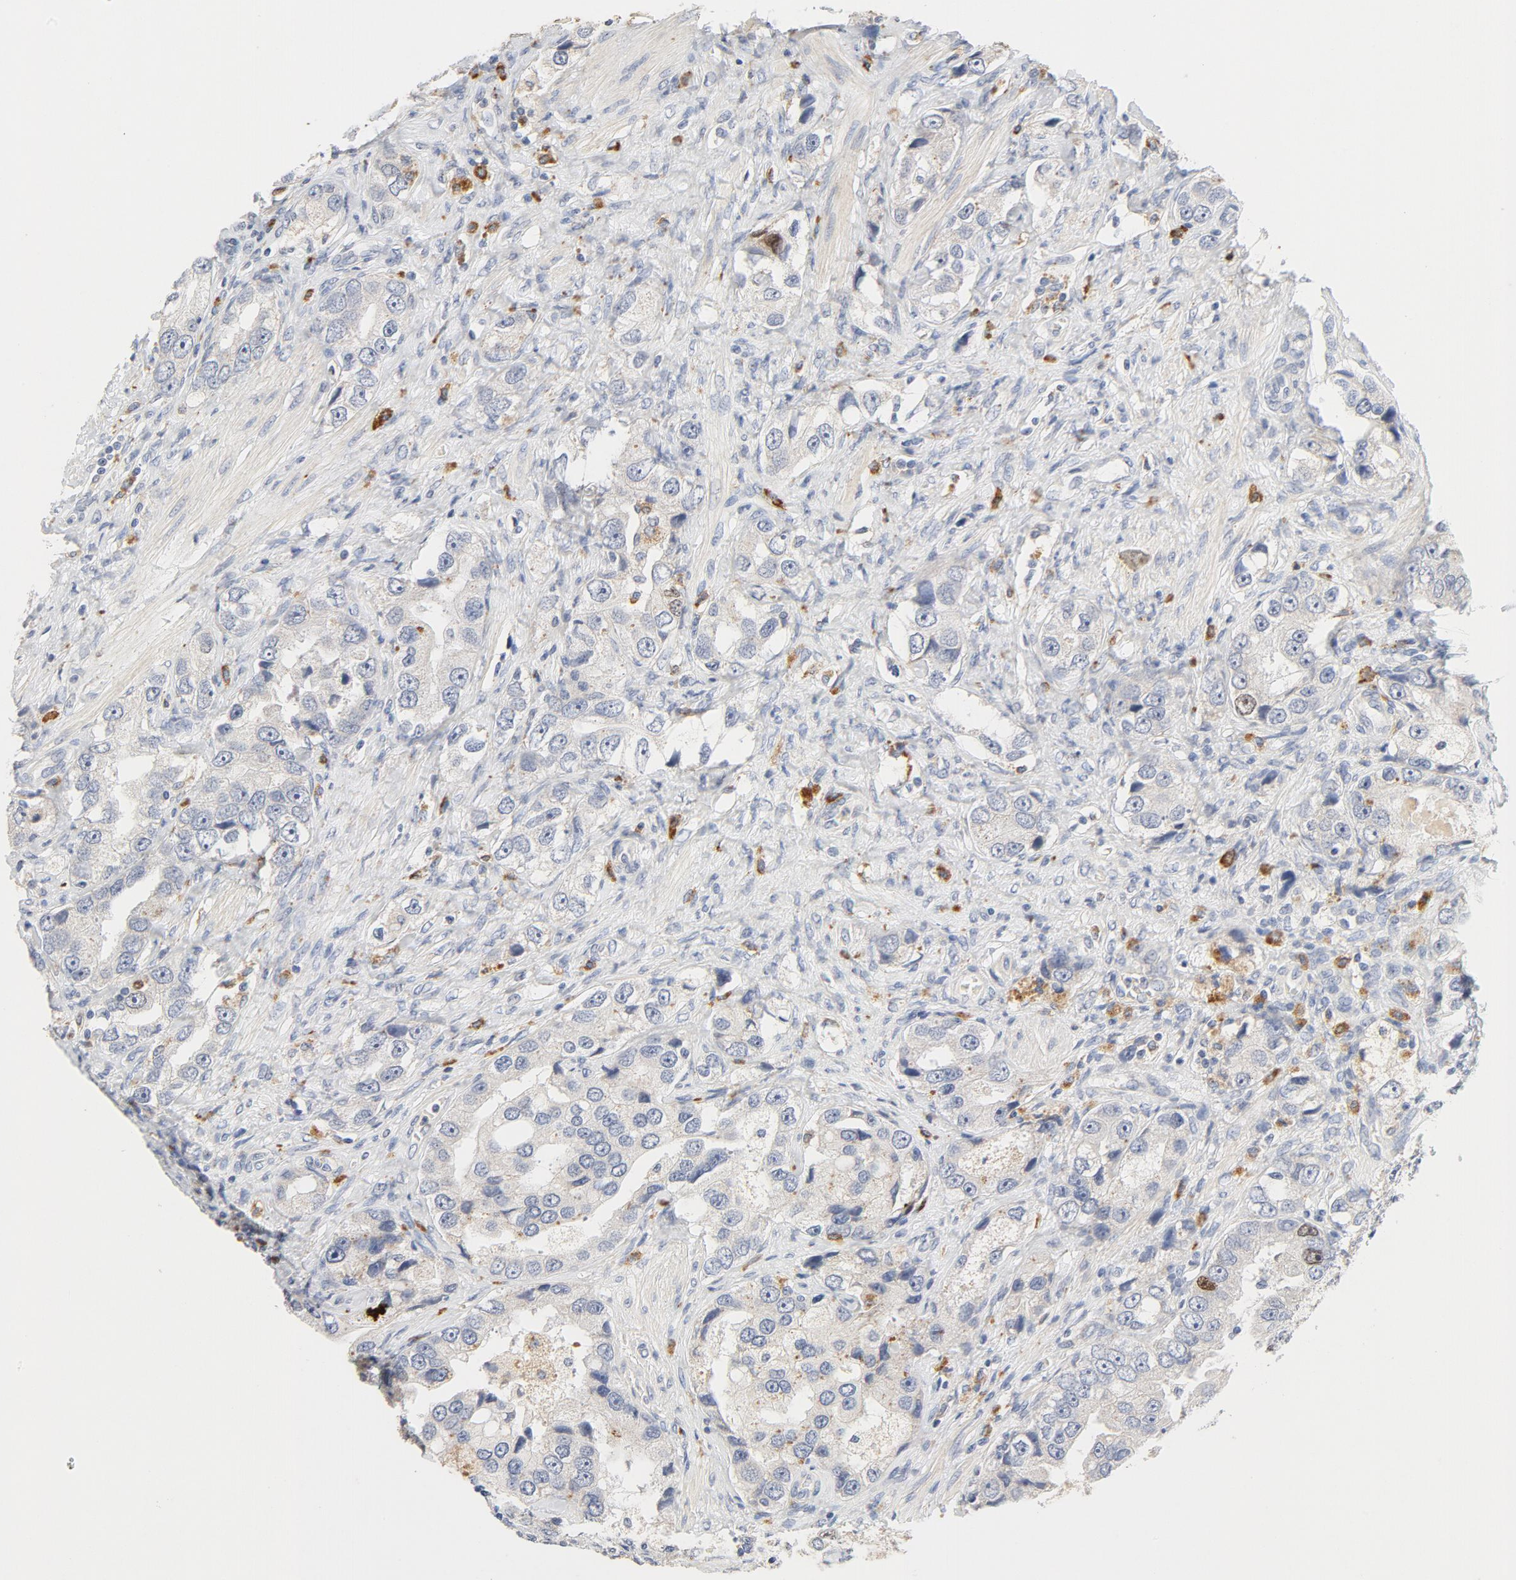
{"staining": {"intensity": "negative", "quantity": "none", "location": "none"}, "tissue": "prostate cancer", "cell_type": "Tumor cells", "image_type": "cancer", "snomed": [{"axis": "morphology", "description": "Adenocarcinoma, High grade"}, {"axis": "topography", "description": "Prostate"}], "caption": "This is an immunohistochemistry (IHC) image of adenocarcinoma (high-grade) (prostate). There is no expression in tumor cells.", "gene": "BIRC5", "patient": {"sex": "male", "age": 63}}